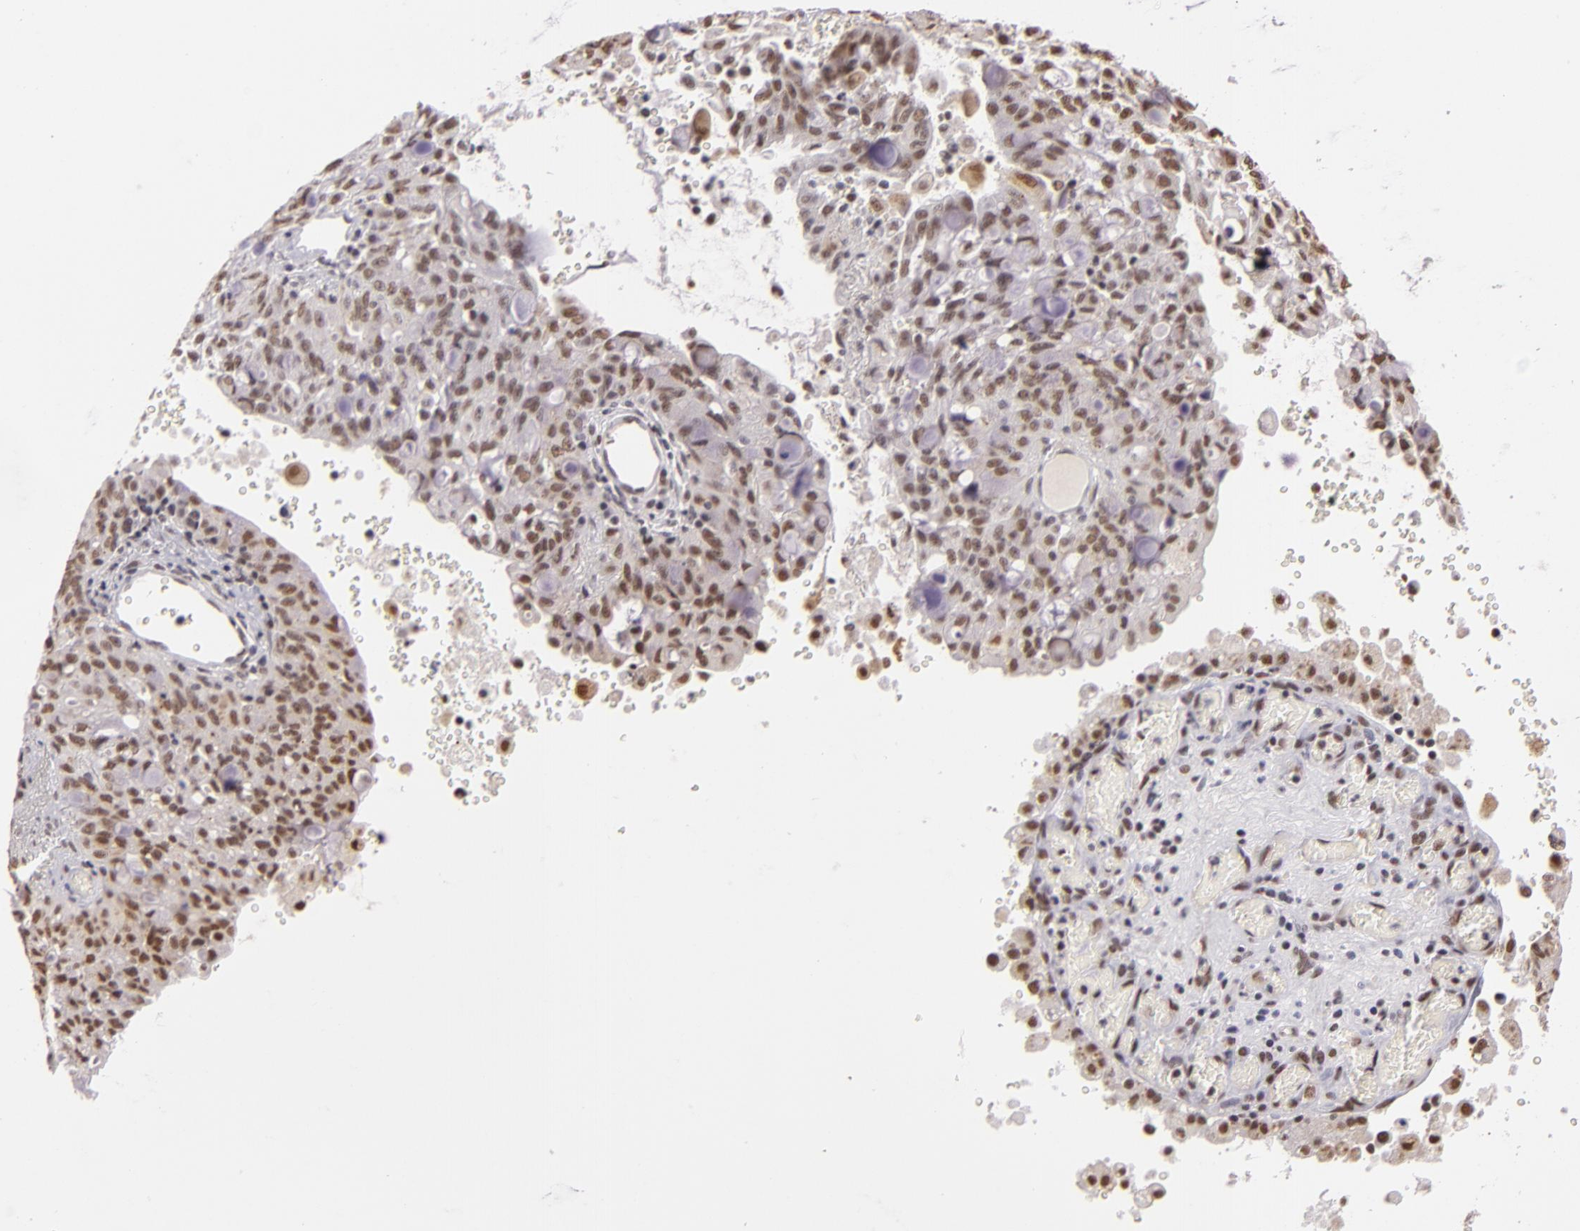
{"staining": {"intensity": "weak", "quantity": ">75%", "location": "nuclear"}, "tissue": "lung cancer", "cell_type": "Tumor cells", "image_type": "cancer", "snomed": [{"axis": "morphology", "description": "Adenocarcinoma, NOS"}, {"axis": "topography", "description": "Lung"}], "caption": "The histopathology image exhibits immunohistochemical staining of lung cancer. There is weak nuclear expression is appreciated in approximately >75% of tumor cells.", "gene": "INTS6", "patient": {"sex": "female", "age": 44}}